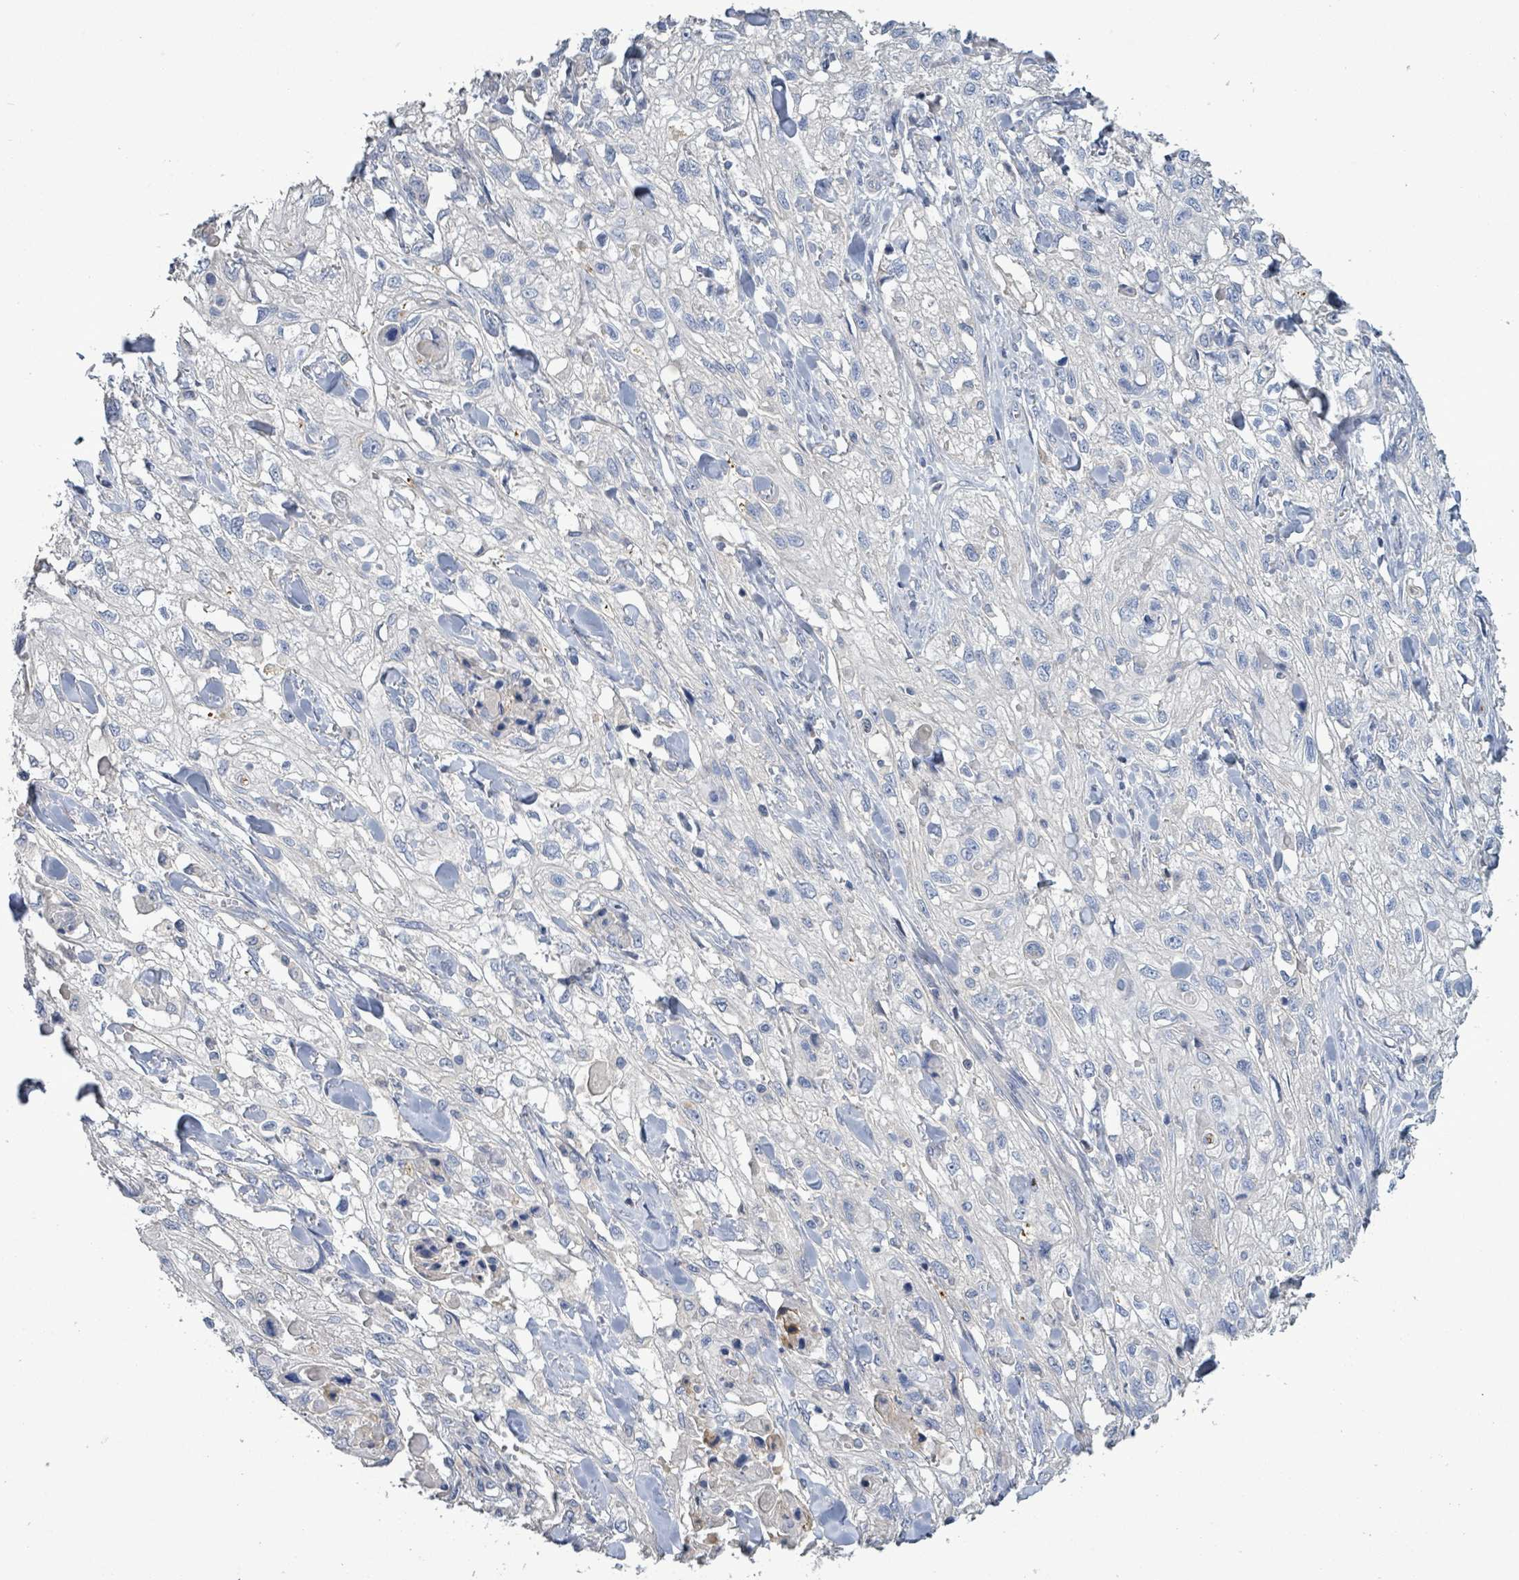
{"staining": {"intensity": "negative", "quantity": "none", "location": "none"}, "tissue": "skin cancer", "cell_type": "Tumor cells", "image_type": "cancer", "snomed": [{"axis": "morphology", "description": "Squamous cell carcinoma, NOS"}, {"axis": "topography", "description": "Skin"}, {"axis": "topography", "description": "Vulva"}], "caption": "Tumor cells are negative for protein expression in human squamous cell carcinoma (skin). (DAB (3,3'-diaminobenzidine) immunohistochemistry with hematoxylin counter stain).", "gene": "KRAS", "patient": {"sex": "female", "age": 86}}